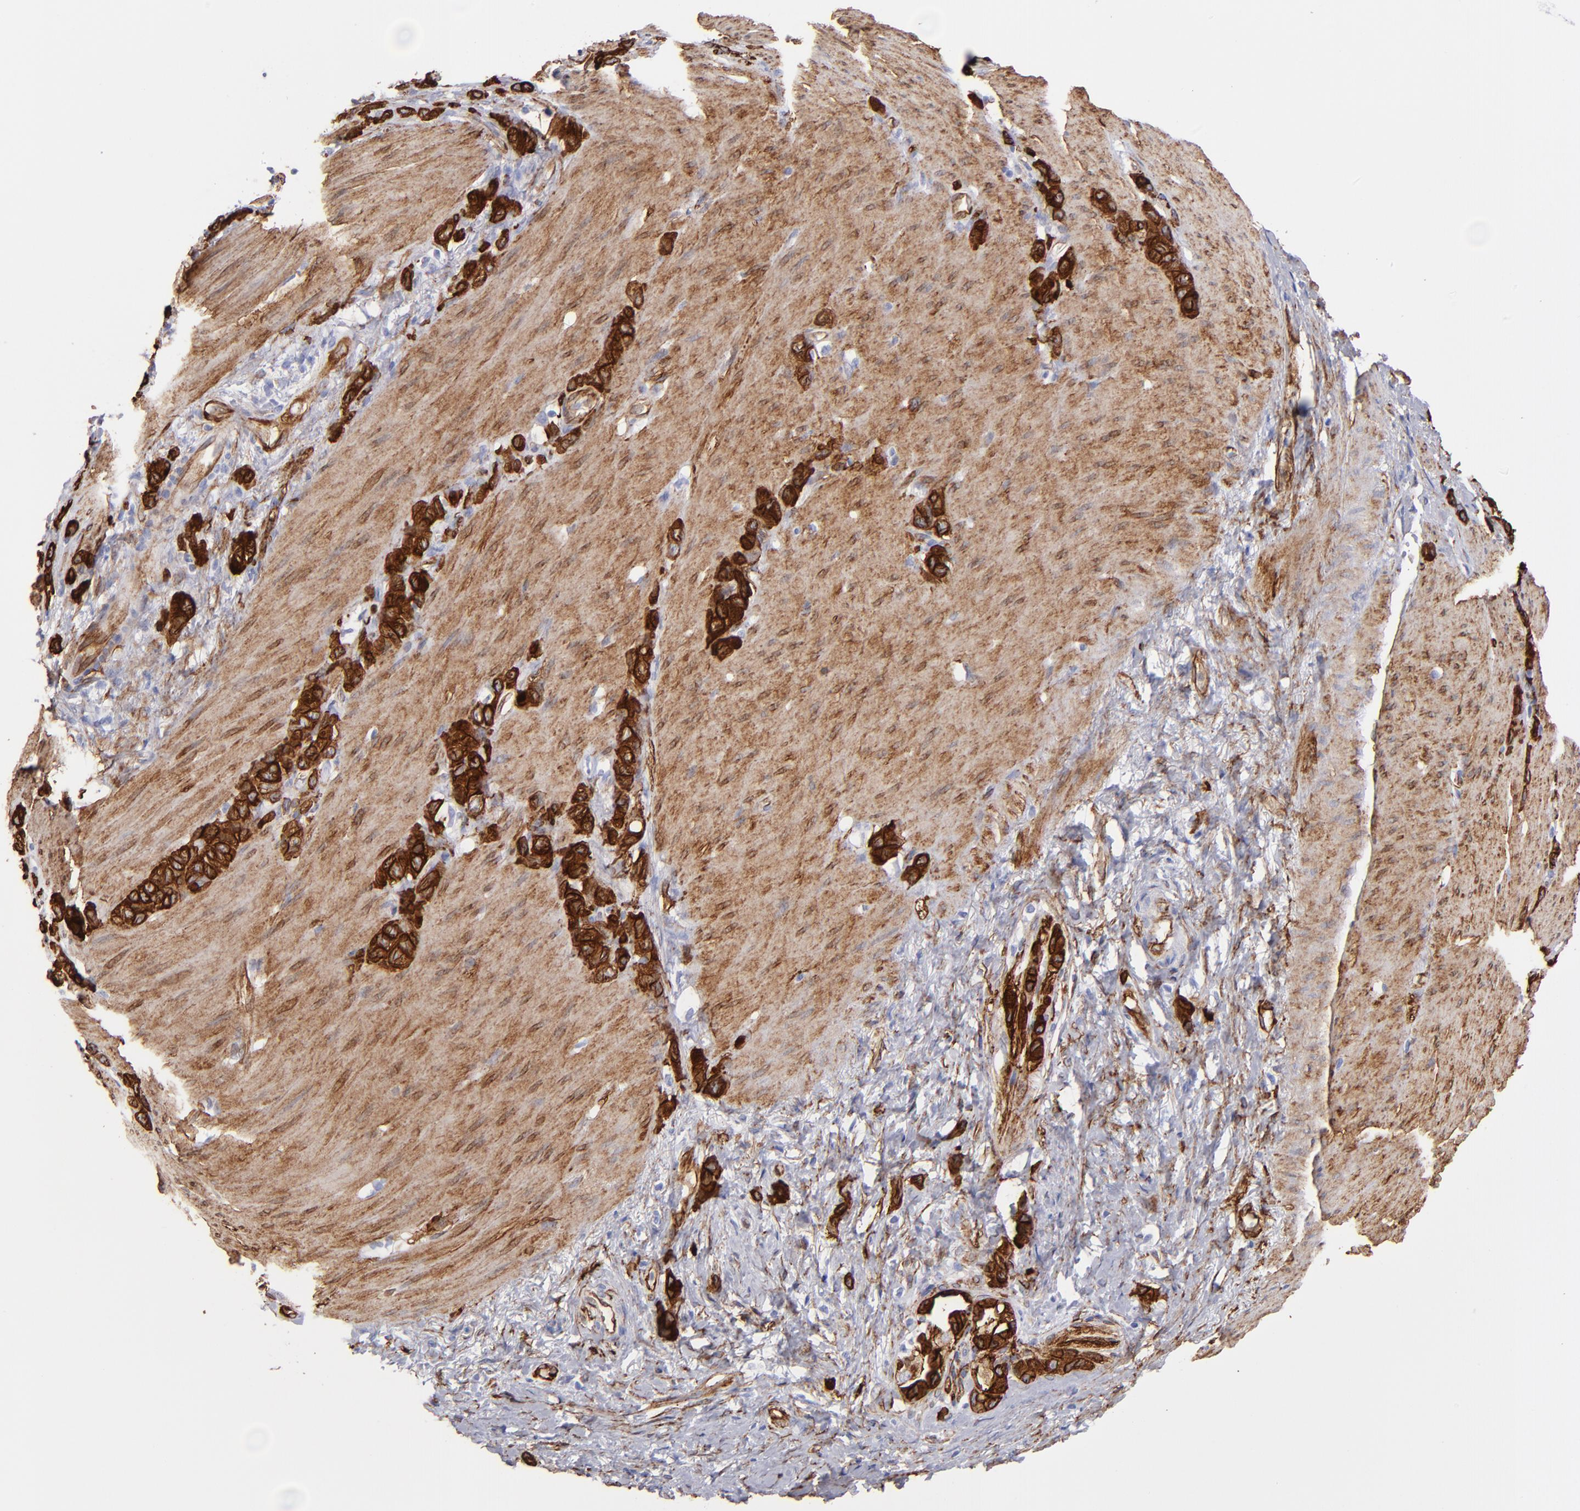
{"staining": {"intensity": "strong", "quantity": ">75%", "location": "cytoplasmic/membranous"}, "tissue": "stomach cancer", "cell_type": "Tumor cells", "image_type": "cancer", "snomed": [{"axis": "morphology", "description": "Normal tissue, NOS"}, {"axis": "morphology", "description": "Adenocarcinoma, NOS"}, {"axis": "morphology", "description": "Adenocarcinoma, High grade"}, {"axis": "topography", "description": "Stomach, upper"}, {"axis": "topography", "description": "Stomach"}], "caption": "A micrograph of human stomach adenocarcinoma (high-grade) stained for a protein demonstrates strong cytoplasmic/membranous brown staining in tumor cells. The protein of interest is shown in brown color, while the nuclei are stained blue.", "gene": "AHNAK2", "patient": {"sex": "female", "age": 65}}